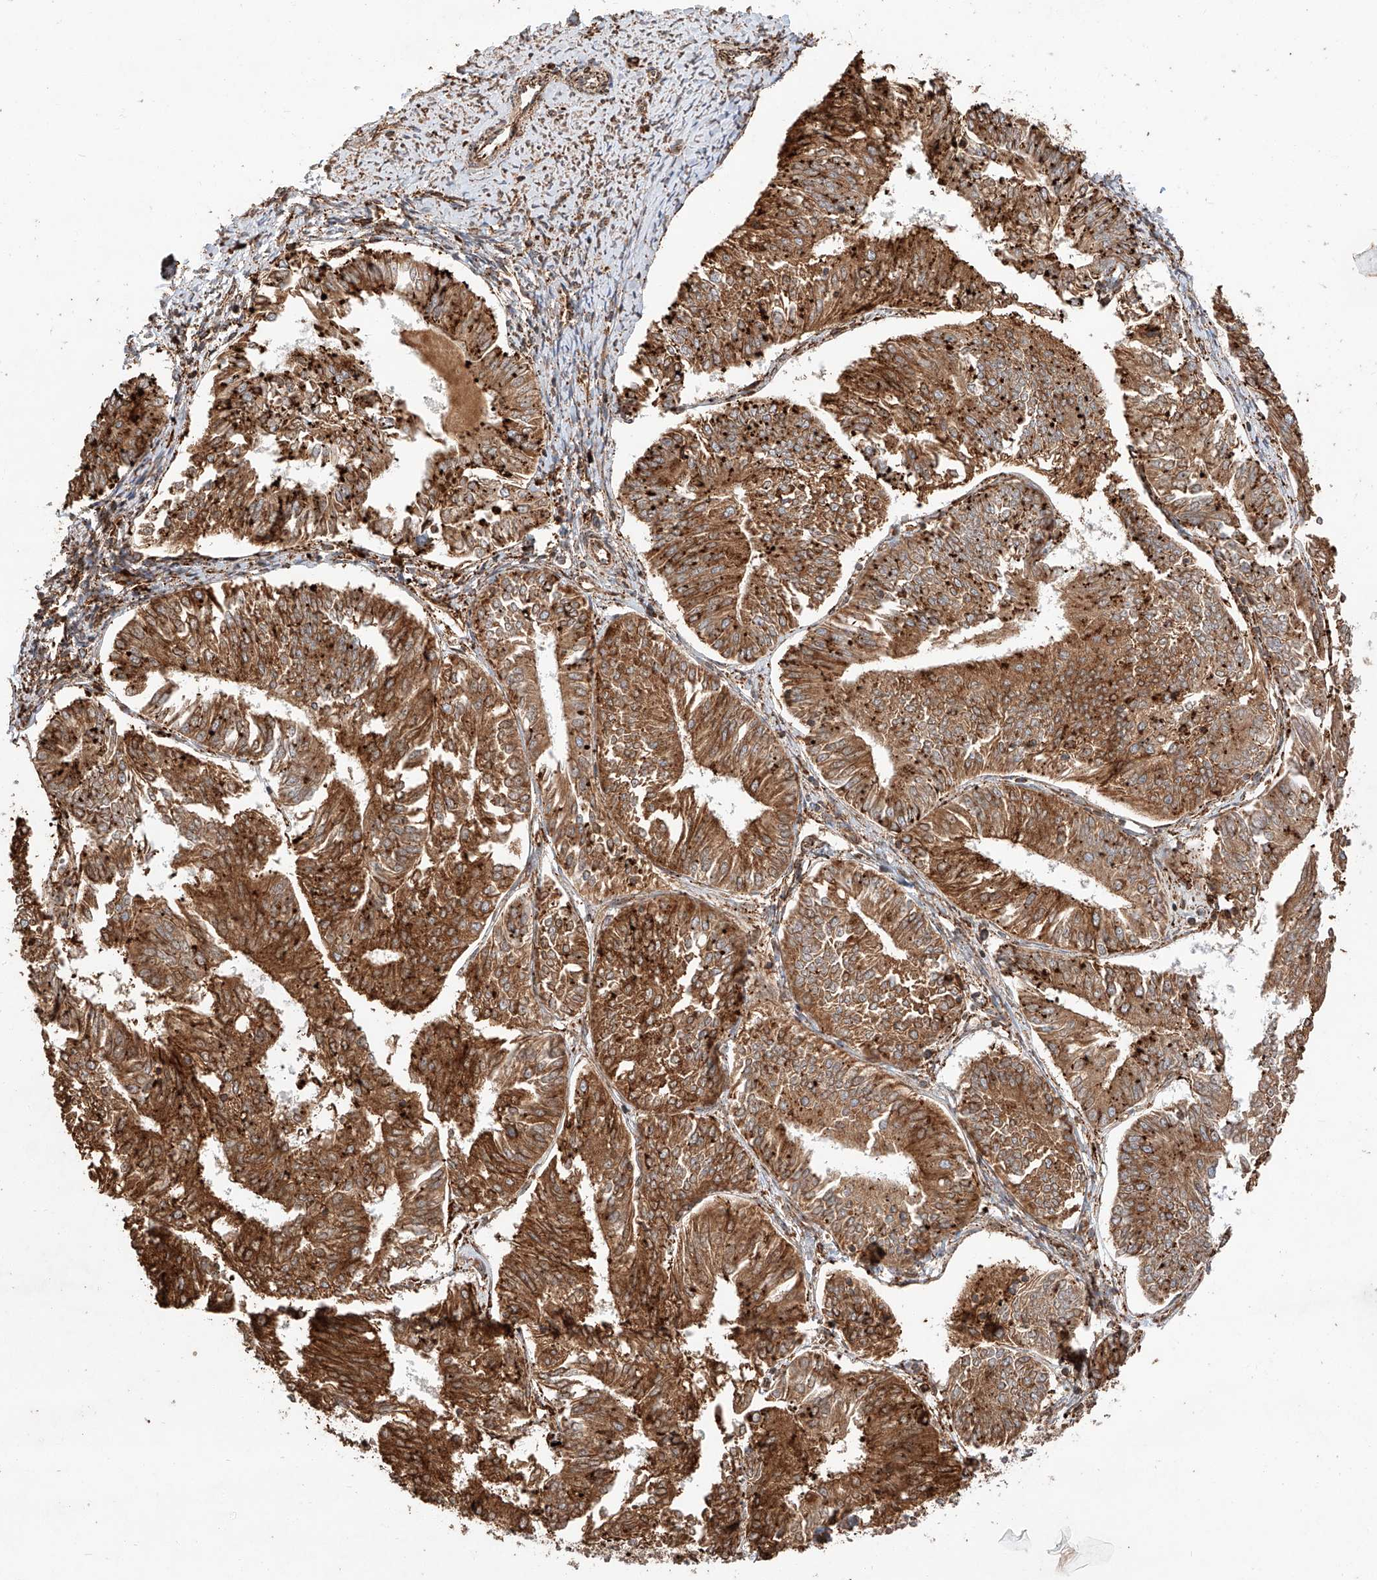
{"staining": {"intensity": "strong", "quantity": ">75%", "location": "cytoplasmic/membranous"}, "tissue": "endometrial cancer", "cell_type": "Tumor cells", "image_type": "cancer", "snomed": [{"axis": "morphology", "description": "Adenocarcinoma, NOS"}, {"axis": "topography", "description": "Endometrium"}], "caption": "Immunohistochemical staining of human endometrial cancer (adenocarcinoma) reveals high levels of strong cytoplasmic/membranous protein staining in about >75% of tumor cells.", "gene": "ZNF84", "patient": {"sex": "female", "age": 58}}